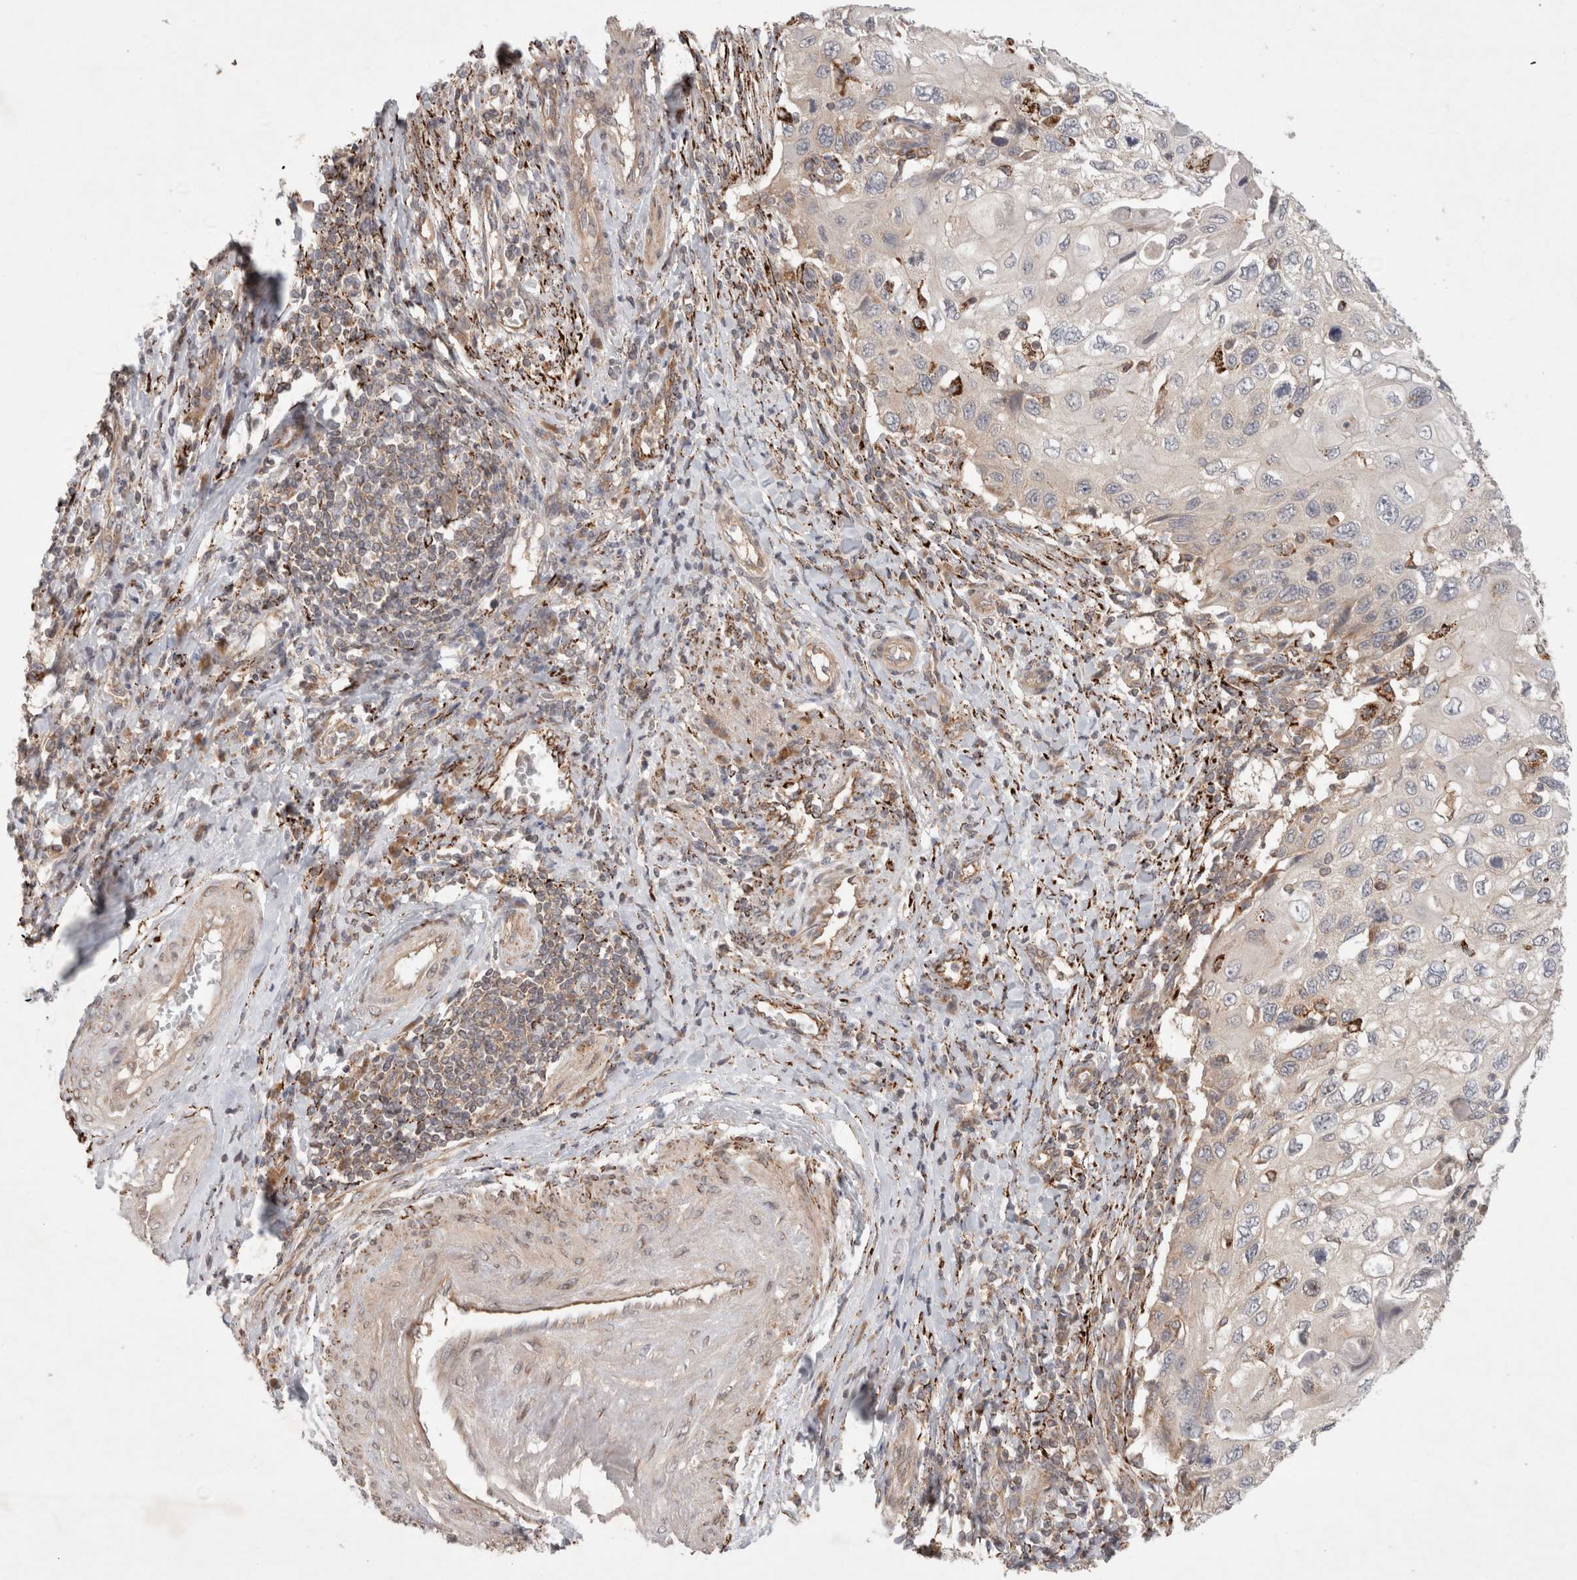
{"staining": {"intensity": "negative", "quantity": "none", "location": "none"}, "tissue": "cervical cancer", "cell_type": "Tumor cells", "image_type": "cancer", "snomed": [{"axis": "morphology", "description": "Squamous cell carcinoma, NOS"}, {"axis": "topography", "description": "Cervix"}], "caption": "DAB immunohistochemical staining of squamous cell carcinoma (cervical) shows no significant positivity in tumor cells.", "gene": "HROB", "patient": {"sex": "female", "age": 70}}